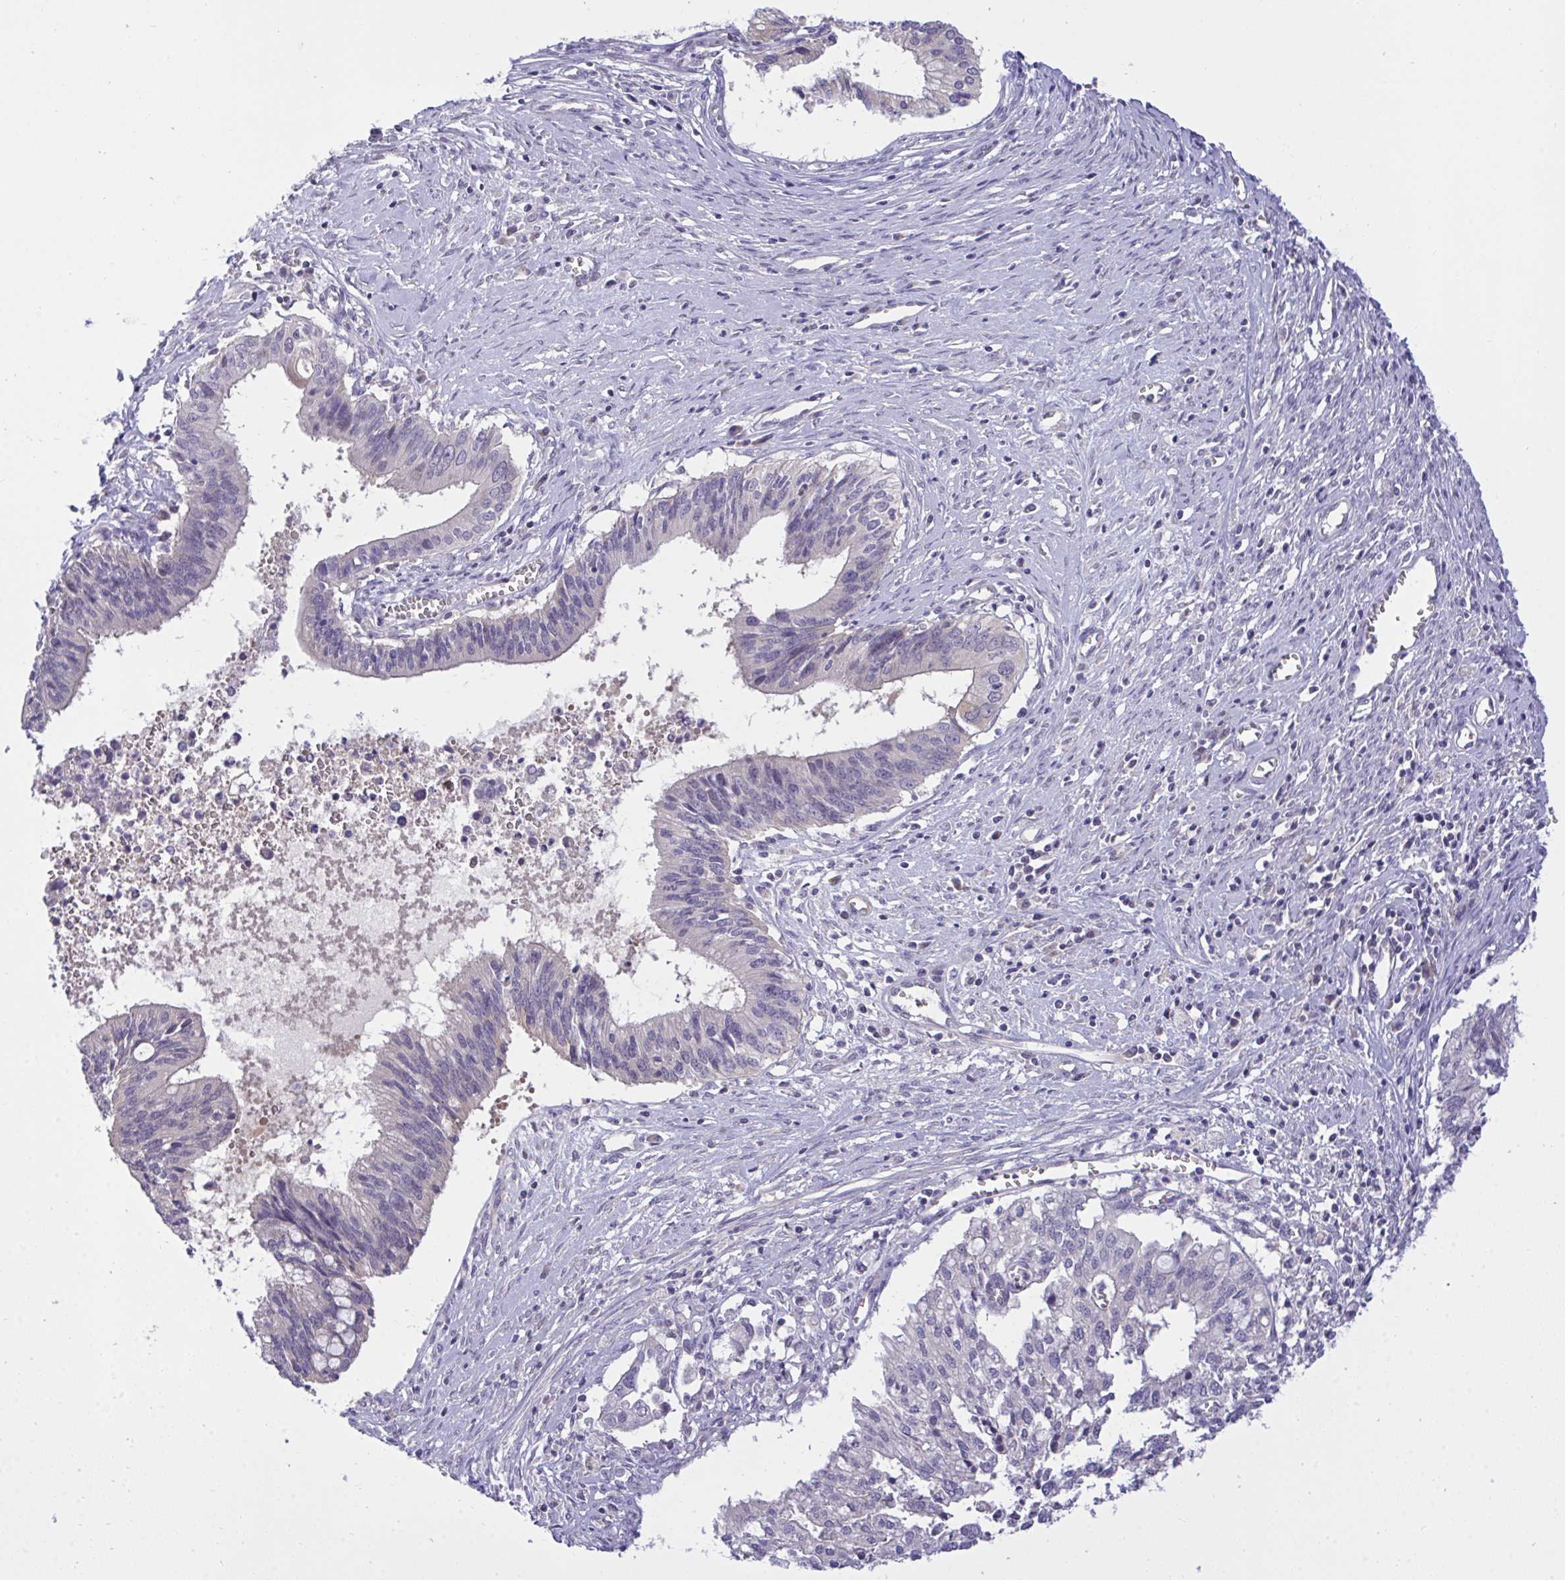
{"staining": {"intensity": "negative", "quantity": "none", "location": "none"}, "tissue": "cervical cancer", "cell_type": "Tumor cells", "image_type": "cancer", "snomed": [{"axis": "morphology", "description": "Adenocarcinoma, NOS"}, {"axis": "topography", "description": "Cervix"}], "caption": "There is no significant positivity in tumor cells of adenocarcinoma (cervical).", "gene": "C19orf54", "patient": {"sex": "female", "age": 44}}